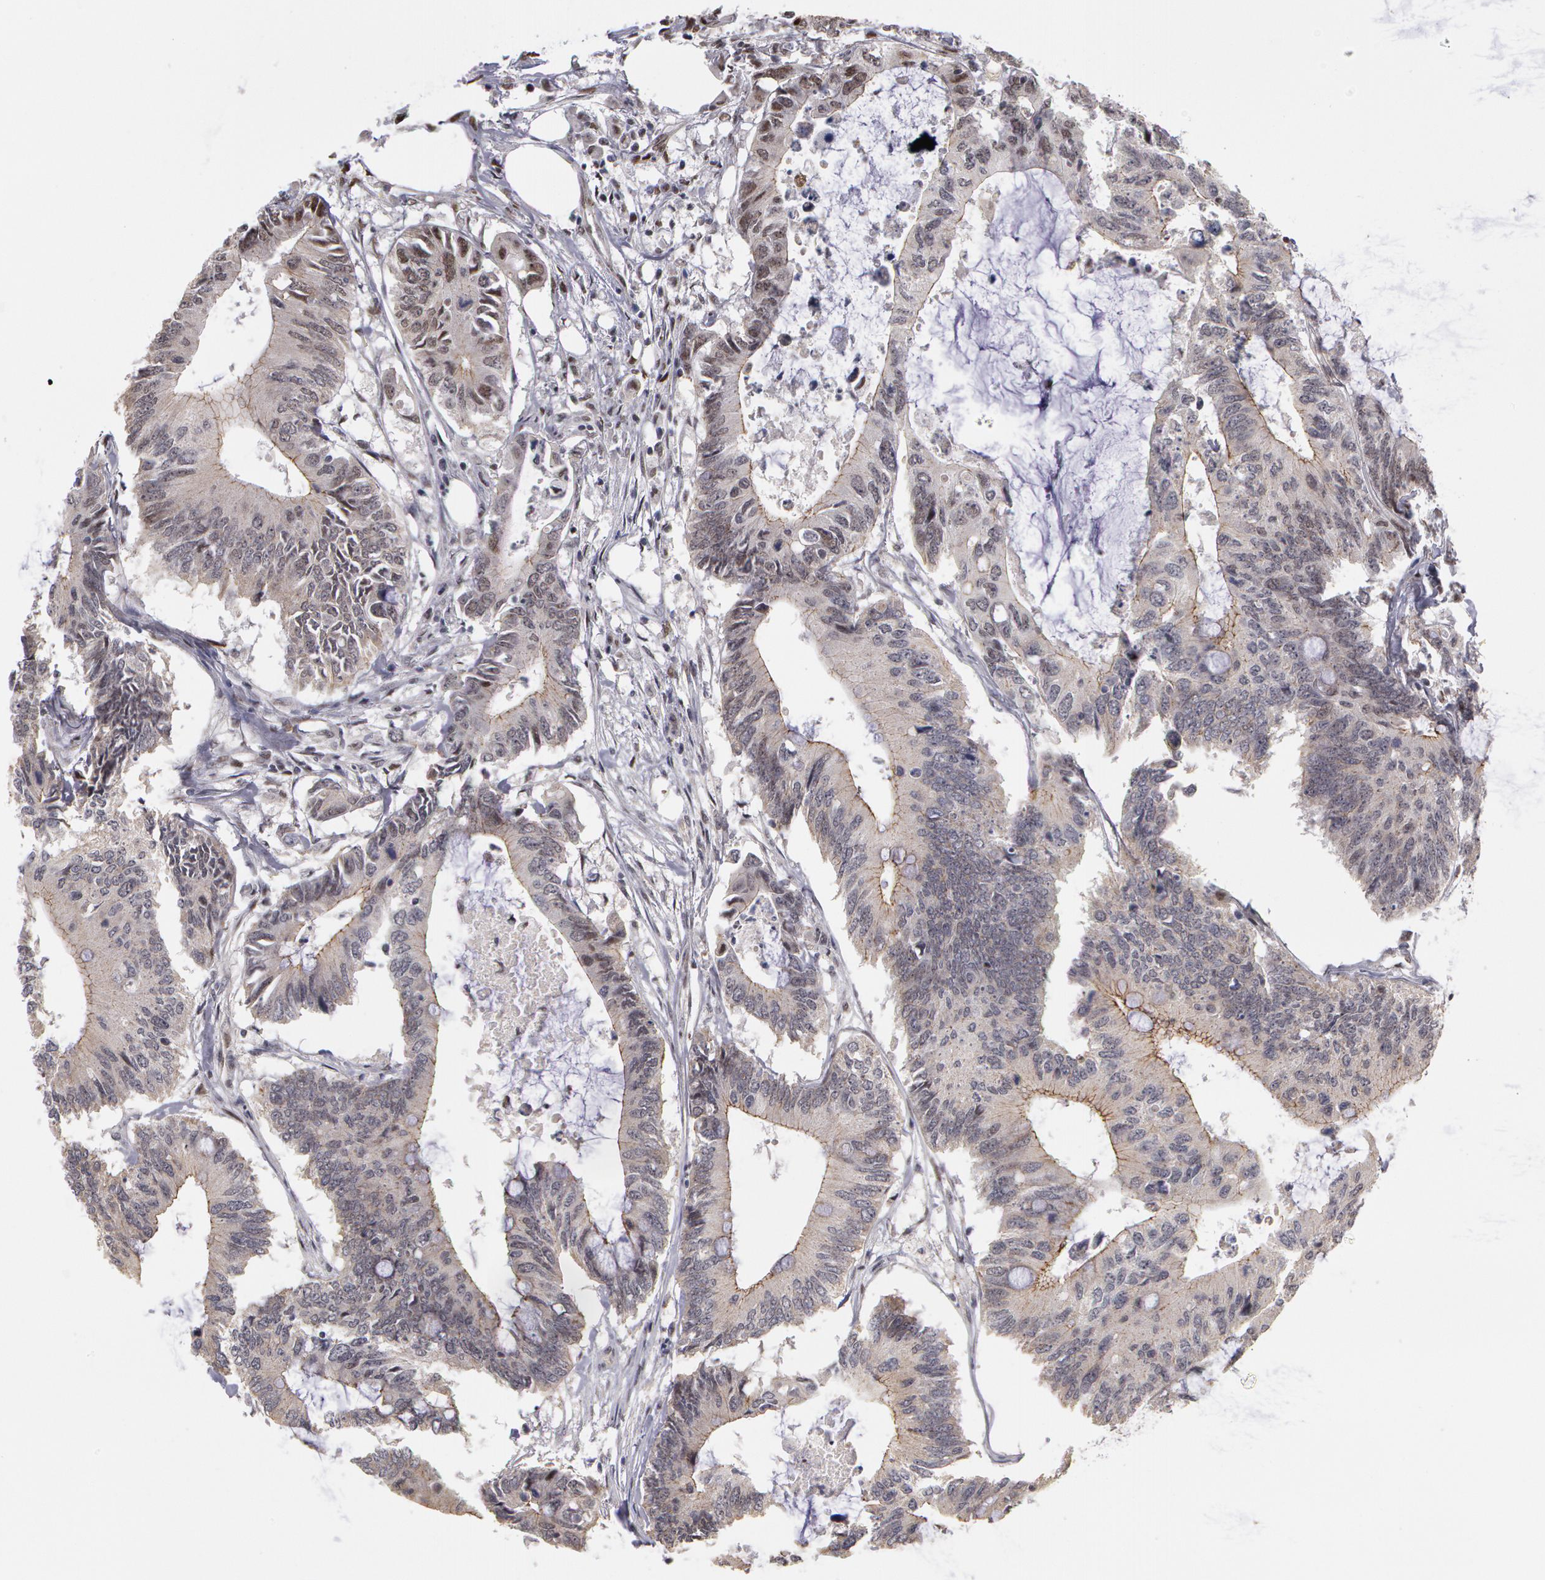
{"staining": {"intensity": "weak", "quantity": "<25%", "location": "nuclear"}, "tissue": "colorectal cancer", "cell_type": "Tumor cells", "image_type": "cancer", "snomed": [{"axis": "morphology", "description": "Adenocarcinoma, NOS"}, {"axis": "topography", "description": "Colon"}], "caption": "Human colorectal adenocarcinoma stained for a protein using IHC demonstrates no expression in tumor cells.", "gene": "PRICKLE1", "patient": {"sex": "male", "age": 71}}